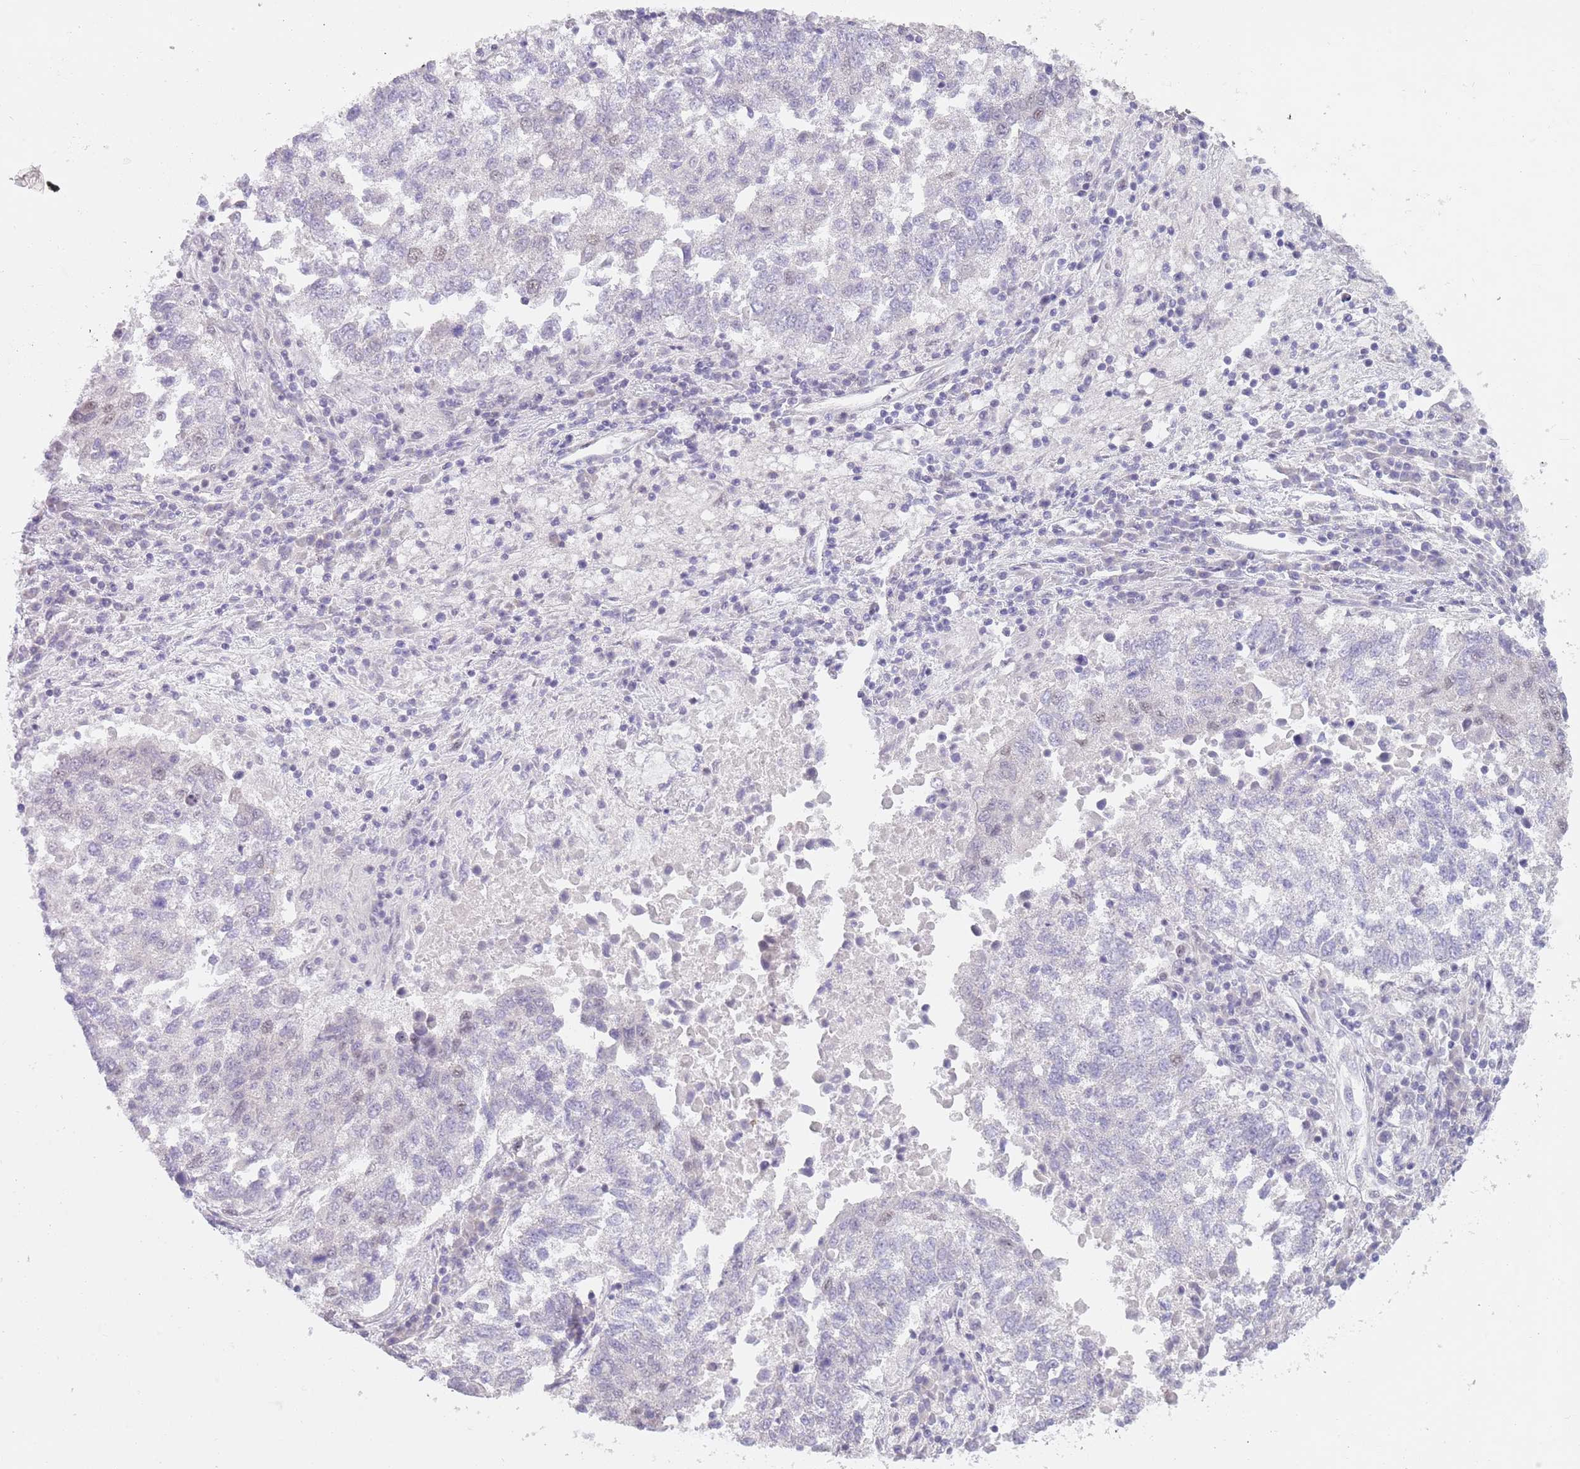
{"staining": {"intensity": "negative", "quantity": "none", "location": "none"}, "tissue": "lung cancer", "cell_type": "Tumor cells", "image_type": "cancer", "snomed": [{"axis": "morphology", "description": "Squamous cell carcinoma, NOS"}, {"axis": "topography", "description": "Lung"}], "caption": "Image shows no protein positivity in tumor cells of lung cancer tissue.", "gene": "SEPHS2", "patient": {"sex": "male", "age": 73}}